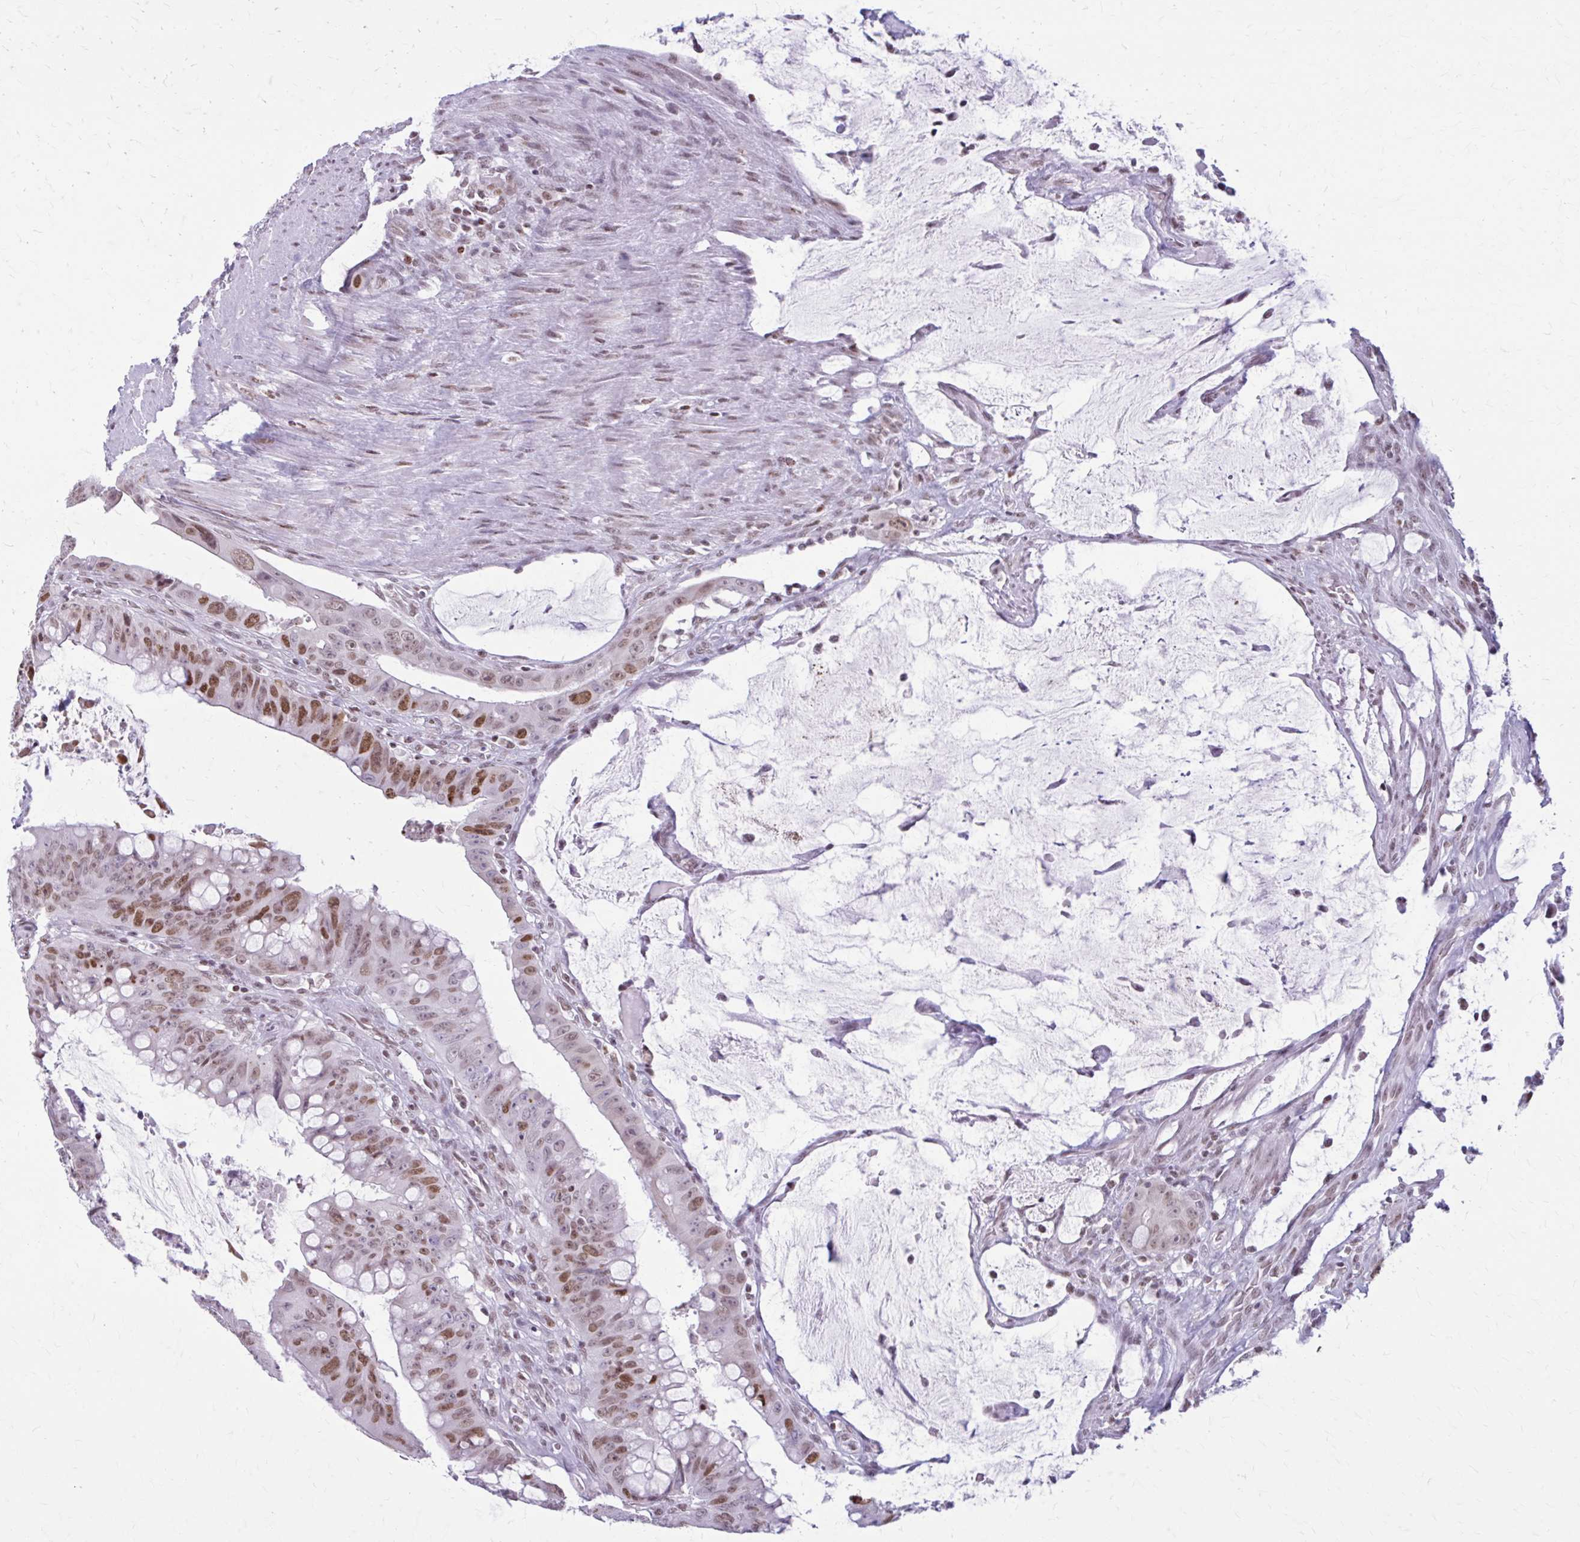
{"staining": {"intensity": "moderate", "quantity": "25%-75%", "location": "nuclear"}, "tissue": "colorectal cancer", "cell_type": "Tumor cells", "image_type": "cancer", "snomed": [{"axis": "morphology", "description": "Adenocarcinoma, NOS"}, {"axis": "topography", "description": "Rectum"}], "caption": "Moderate nuclear expression for a protein is seen in approximately 25%-75% of tumor cells of colorectal cancer (adenocarcinoma) using IHC.", "gene": "PABIR1", "patient": {"sex": "male", "age": 78}}